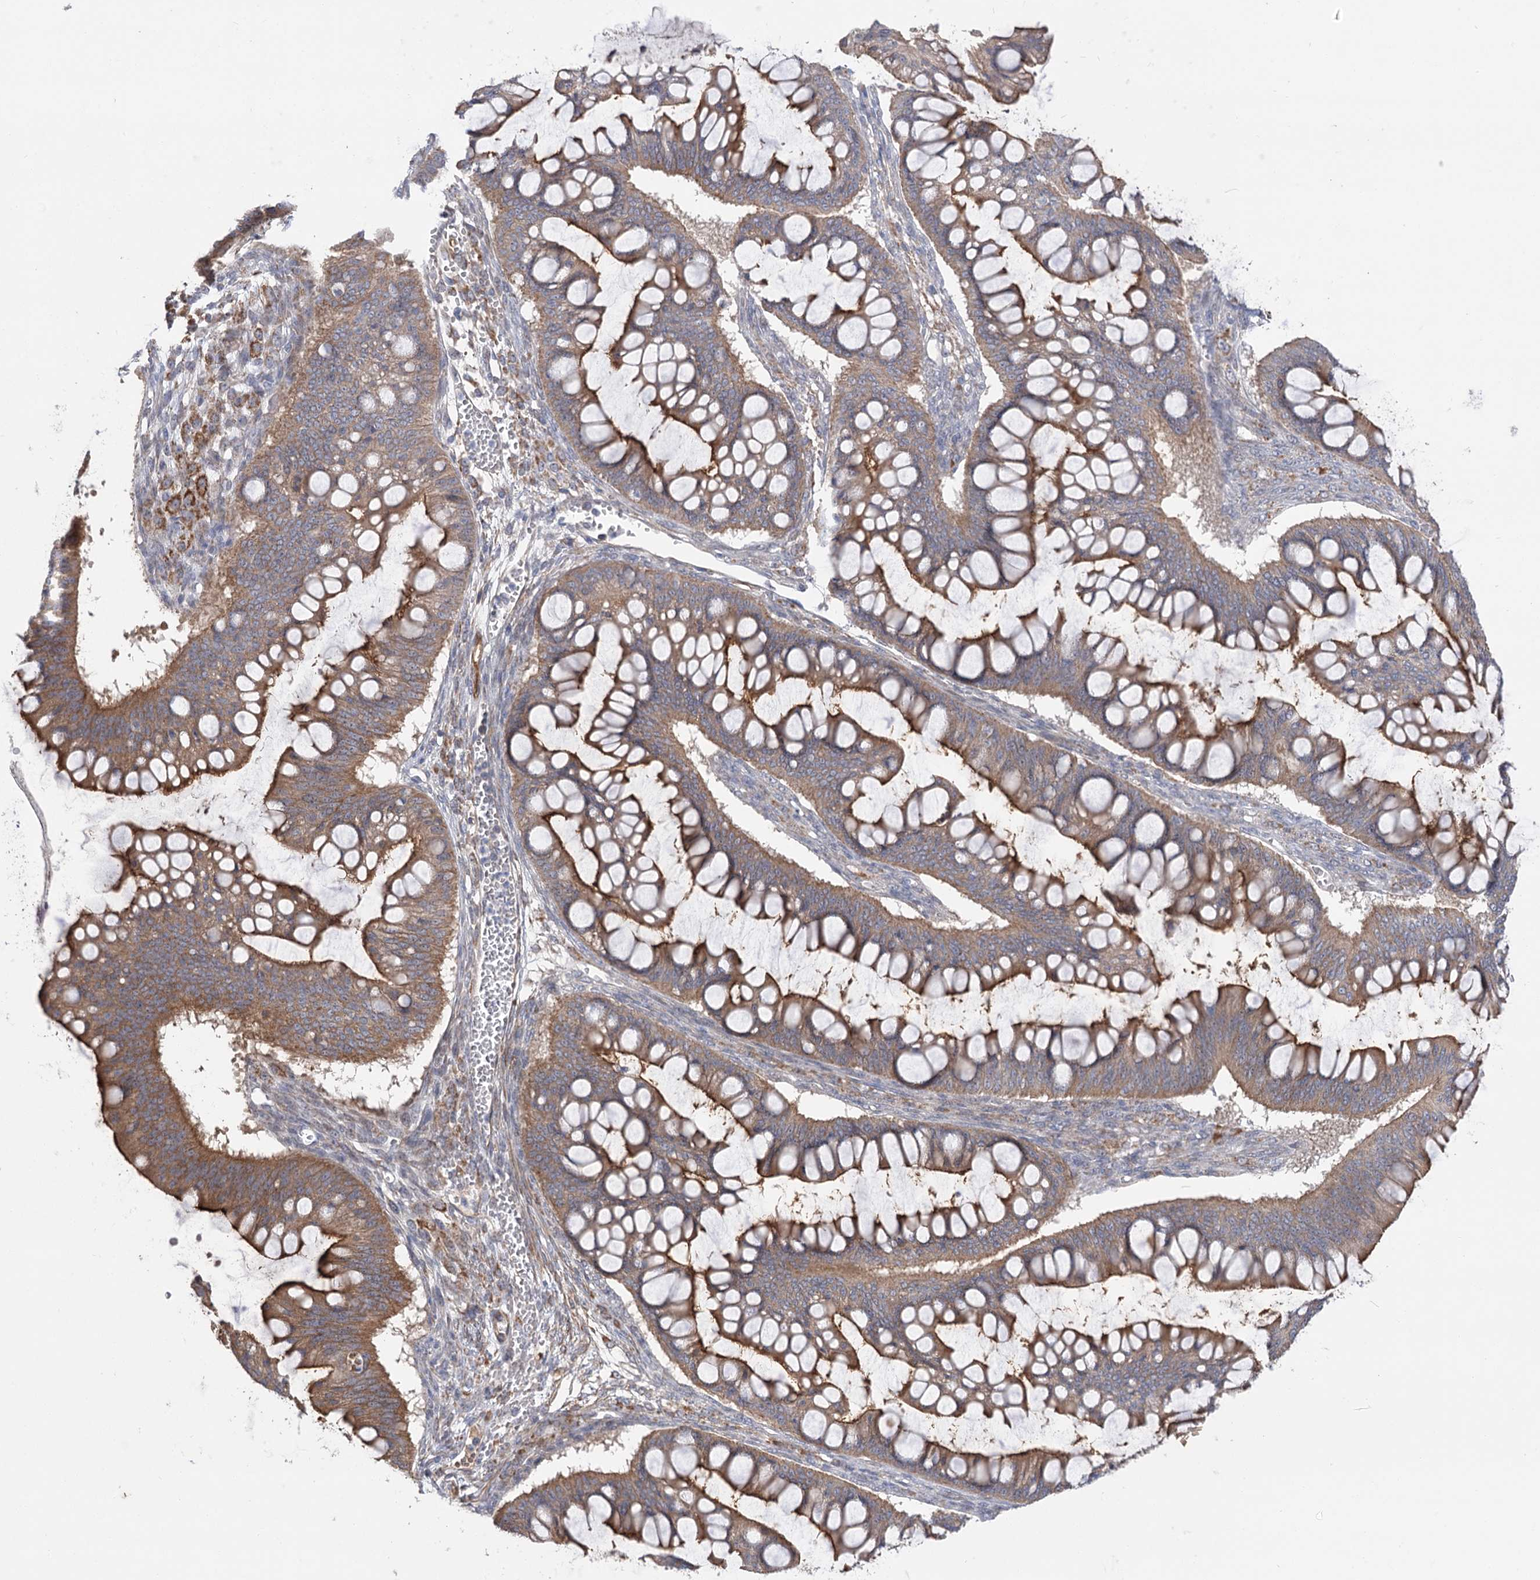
{"staining": {"intensity": "moderate", "quantity": ">75%", "location": "cytoplasmic/membranous"}, "tissue": "ovarian cancer", "cell_type": "Tumor cells", "image_type": "cancer", "snomed": [{"axis": "morphology", "description": "Cystadenocarcinoma, mucinous, NOS"}, {"axis": "topography", "description": "Ovary"}], "caption": "DAB (3,3'-diaminobenzidine) immunohistochemical staining of human ovarian cancer (mucinous cystadenocarcinoma) exhibits moderate cytoplasmic/membranous protein staining in about >75% of tumor cells.", "gene": "ECHDC3", "patient": {"sex": "female", "age": 73}}